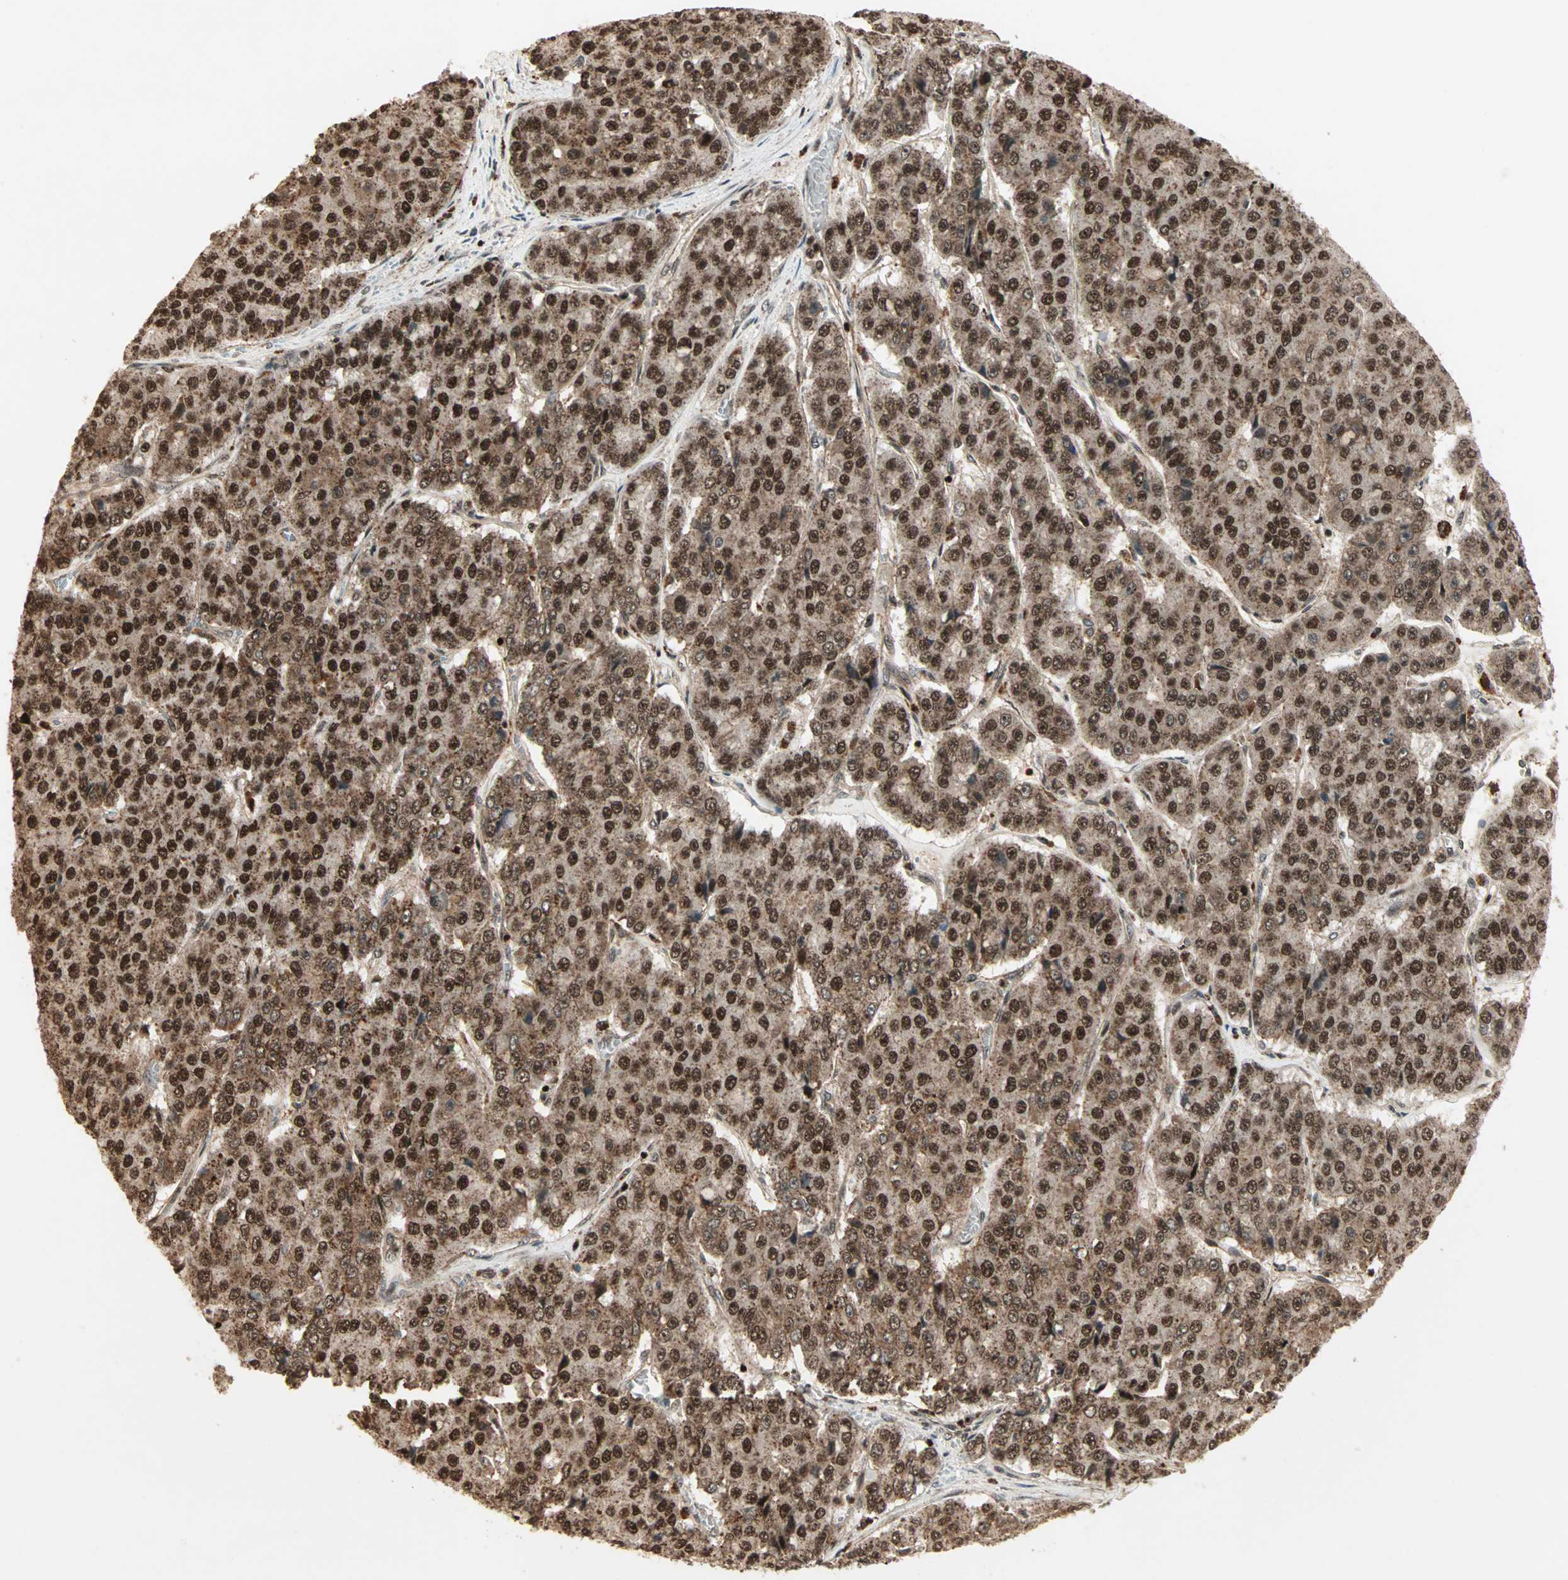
{"staining": {"intensity": "strong", "quantity": ">75%", "location": "cytoplasmic/membranous,nuclear"}, "tissue": "pancreatic cancer", "cell_type": "Tumor cells", "image_type": "cancer", "snomed": [{"axis": "morphology", "description": "Adenocarcinoma, NOS"}, {"axis": "topography", "description": "Pancreas"}], "caption": "The immunohistochemical stain shows strong cytoplasmic/membranous and nuclear expression in tumor cells of pancreatic adenocarcinoma tissue.", "gene": "ZBED9", "patient": {"sex": "male", "age": 50}}